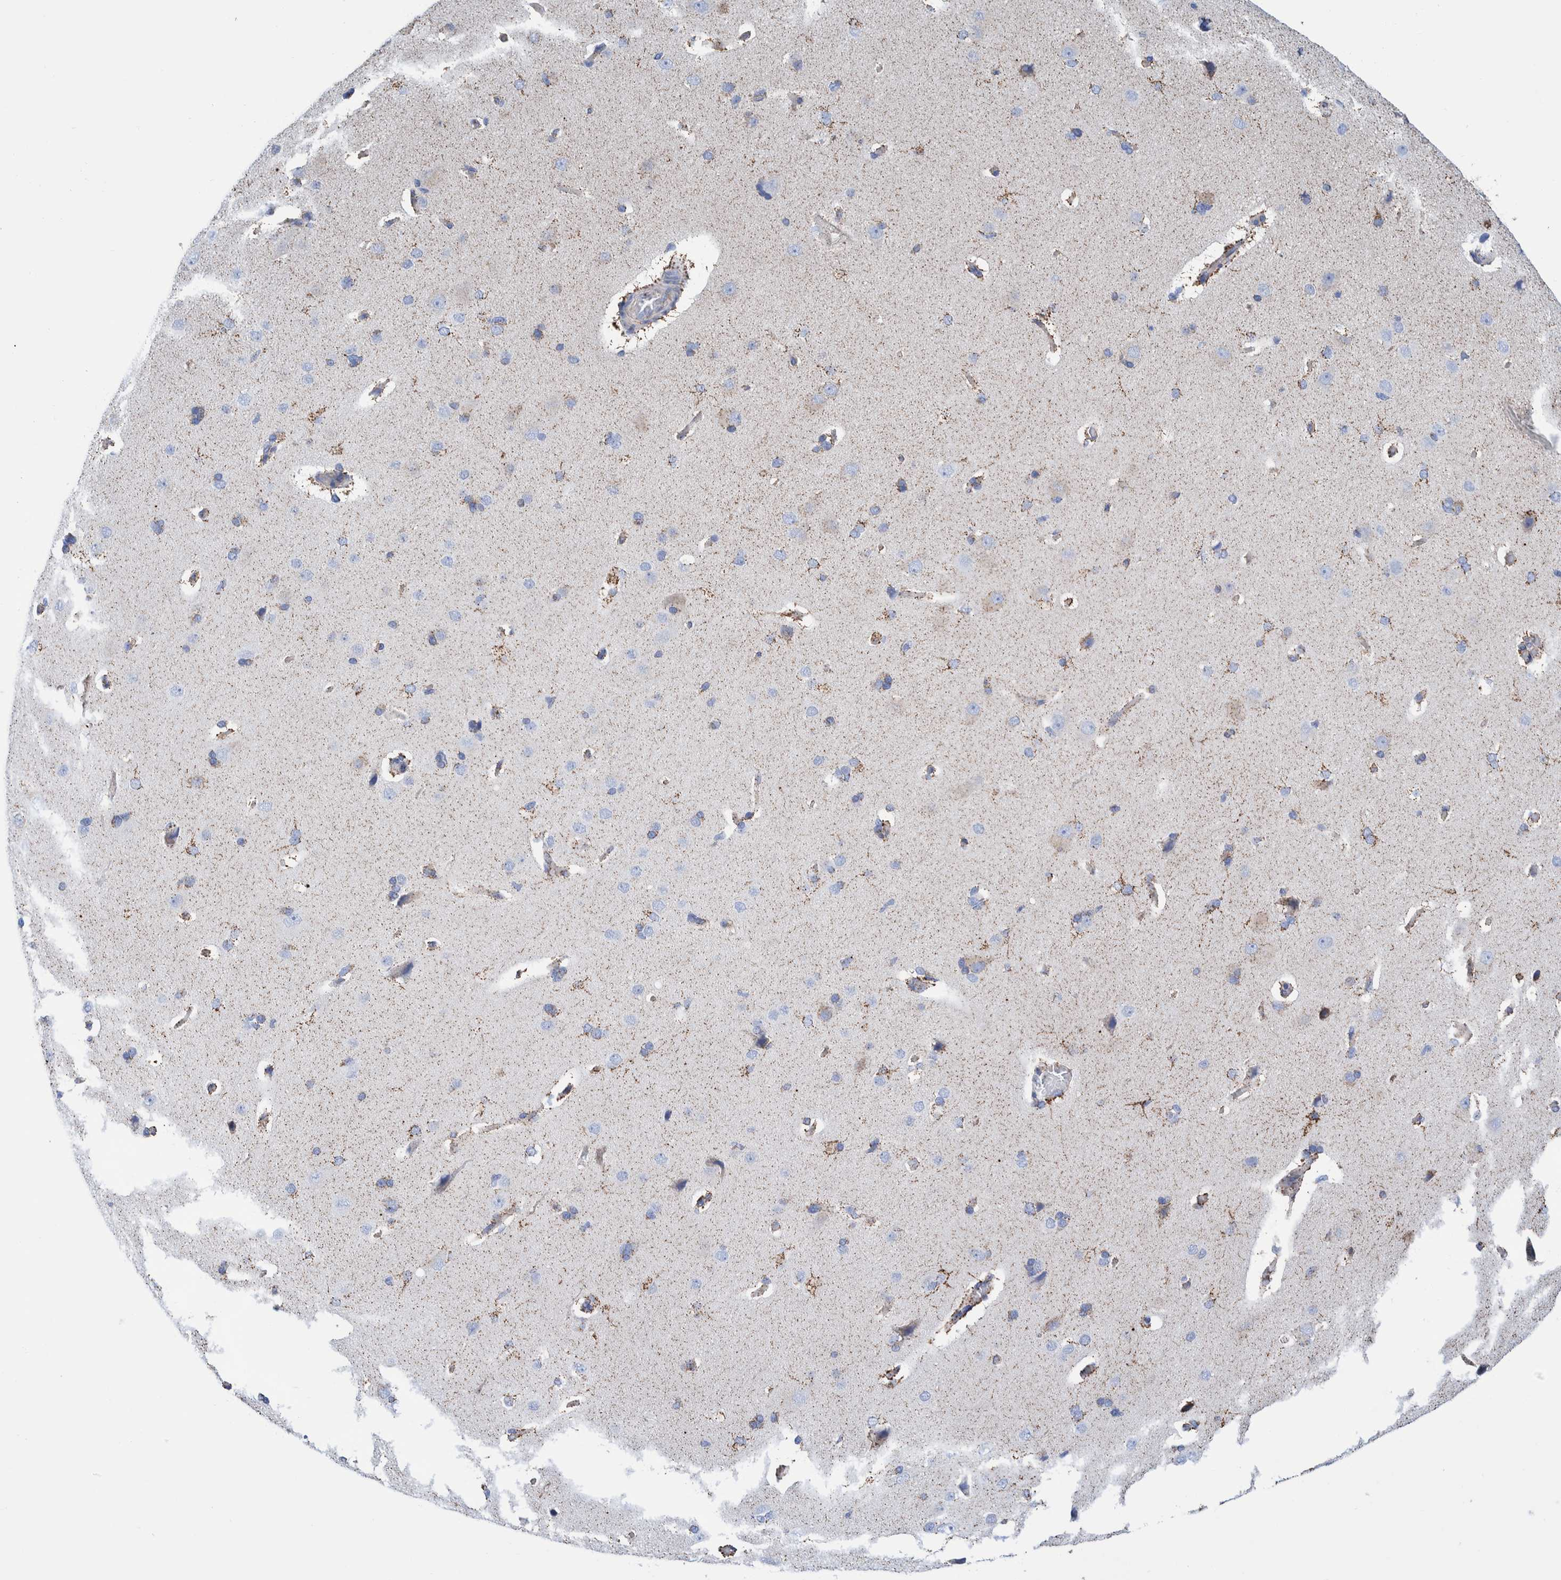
{"staining": {"intensity": "moderate", "quantity": ">75%", "location": "cytoplasmic/membranous"}, "tissue": "cerebral cortex", "cell_type": "Endothelial cells", "image_type": "normal", "snomed": [{"axis": "morphology", "description": "Normal tissue, NOS"}, {"axis": "topography", "description": "Cerebral cortex"}], "caption": "Immunohistochemical staining of unremarkable cerebral cortex shows medium levels of moderate cytoplasmic/membranous positivity in approximately >75% of endothelial cells.", "gene": "DECR1", "patient": {"sex": "male", "age": 62}}